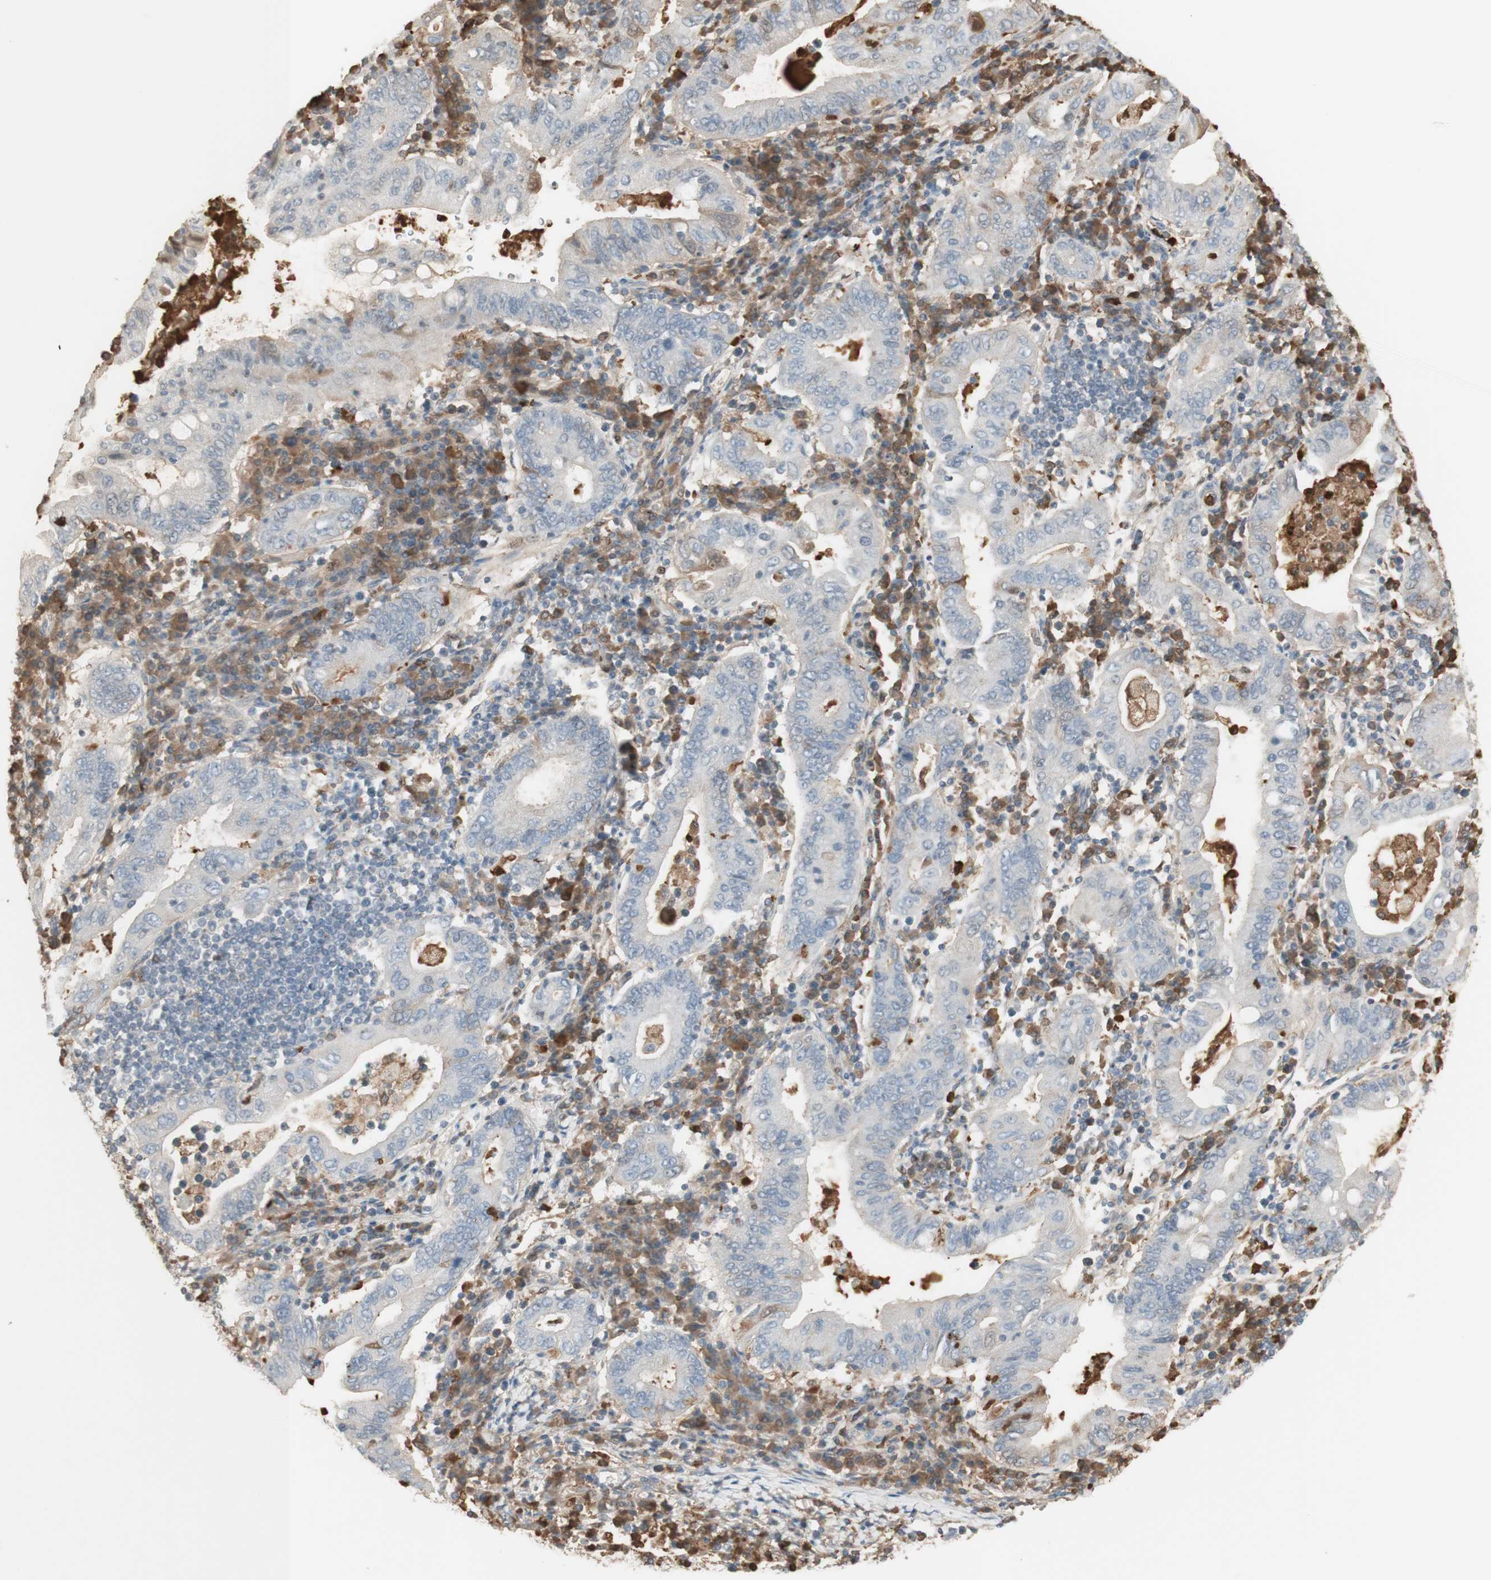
{"staining": {"intensity": "negative", "quantity": "none", "location": "none"}, "tissue": "stomach cancer", "cell_type": "Tumor cells", "image_type": "cancer", "snomed": [{"axis": "morphology", "description": "Normal tissue, NOS"}, {"axis": "morphology", "description": "Adenocarcinoma, NOS"}, {"axis": "topography", "description": "Esophagus"}, {"axis": "topography", "description": "Stomach, upper"}, {"axis": "topography", "description": "Peripheral nerve tissue"}], "caption": "Immunohistochemistry (IHC) photomicrograph of neoplastic tissue: human stomach adenocarcinoma stained with DAB (3,3'-diaminobenzidine) demonstrates no significant protein expression in tumor cells.", "gene": "NID1", "patient": {"sex": "male", "age": 62}}